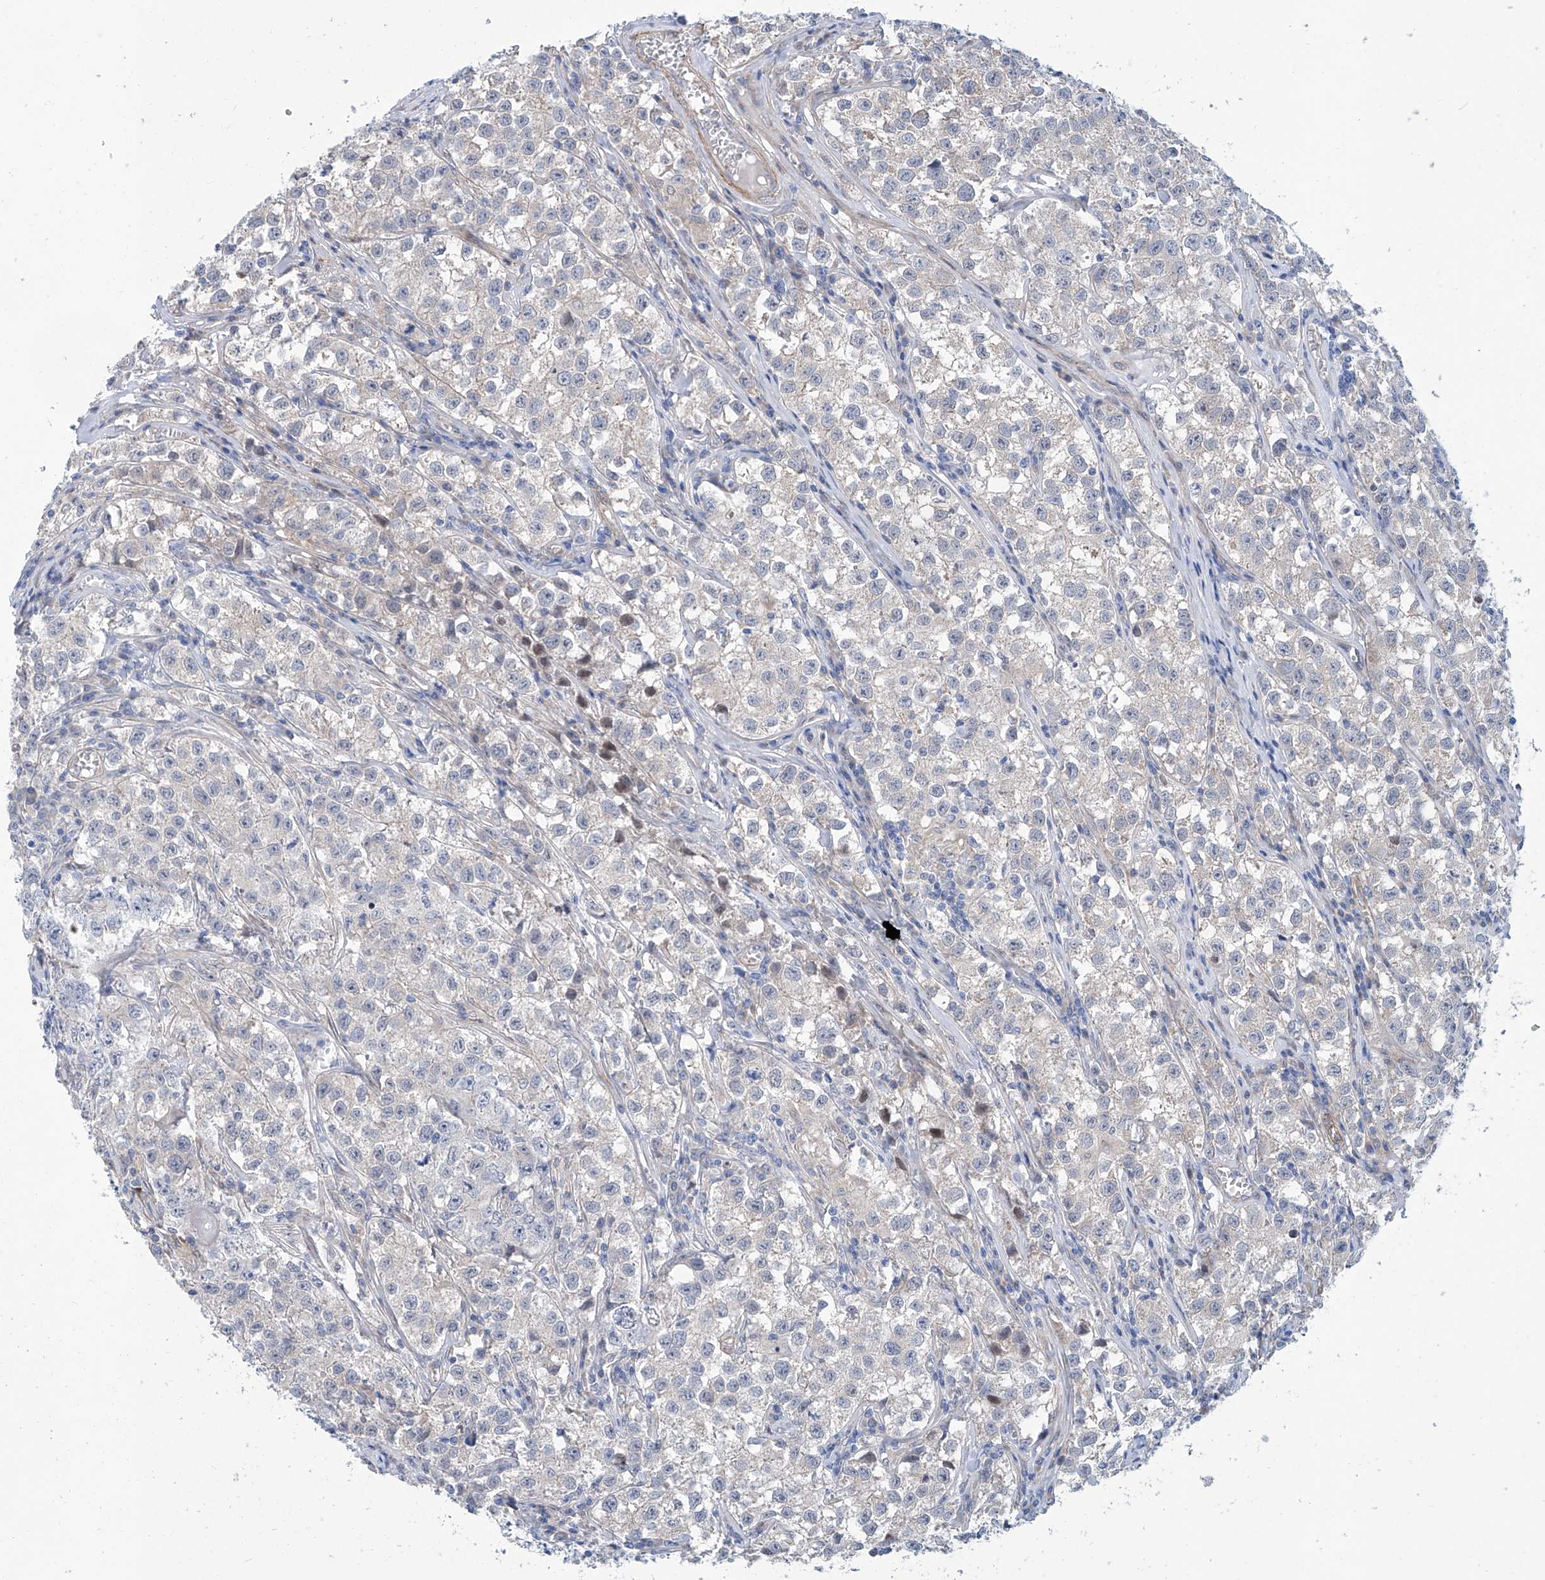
{"staining": {"intensity": "negative", "quantity": "none", "location": "none"}, "tissue": "testis cancer", "cell_type": "Tumor cells", "image_type": "cancer", "snomed": [{"axis": "morphology", "description": "Seminoma, NOS"}, {"axis": "morphology", "description": "Carcinoma, Embryonal, NOS"}, {"axis": "topography", "description": "Testis"}], "caption": "Tumor cells show no significant protein staining in testis embryonal carcinoma.", "gene": "TNN", "patient": {"sex": "male", "age": 43}}